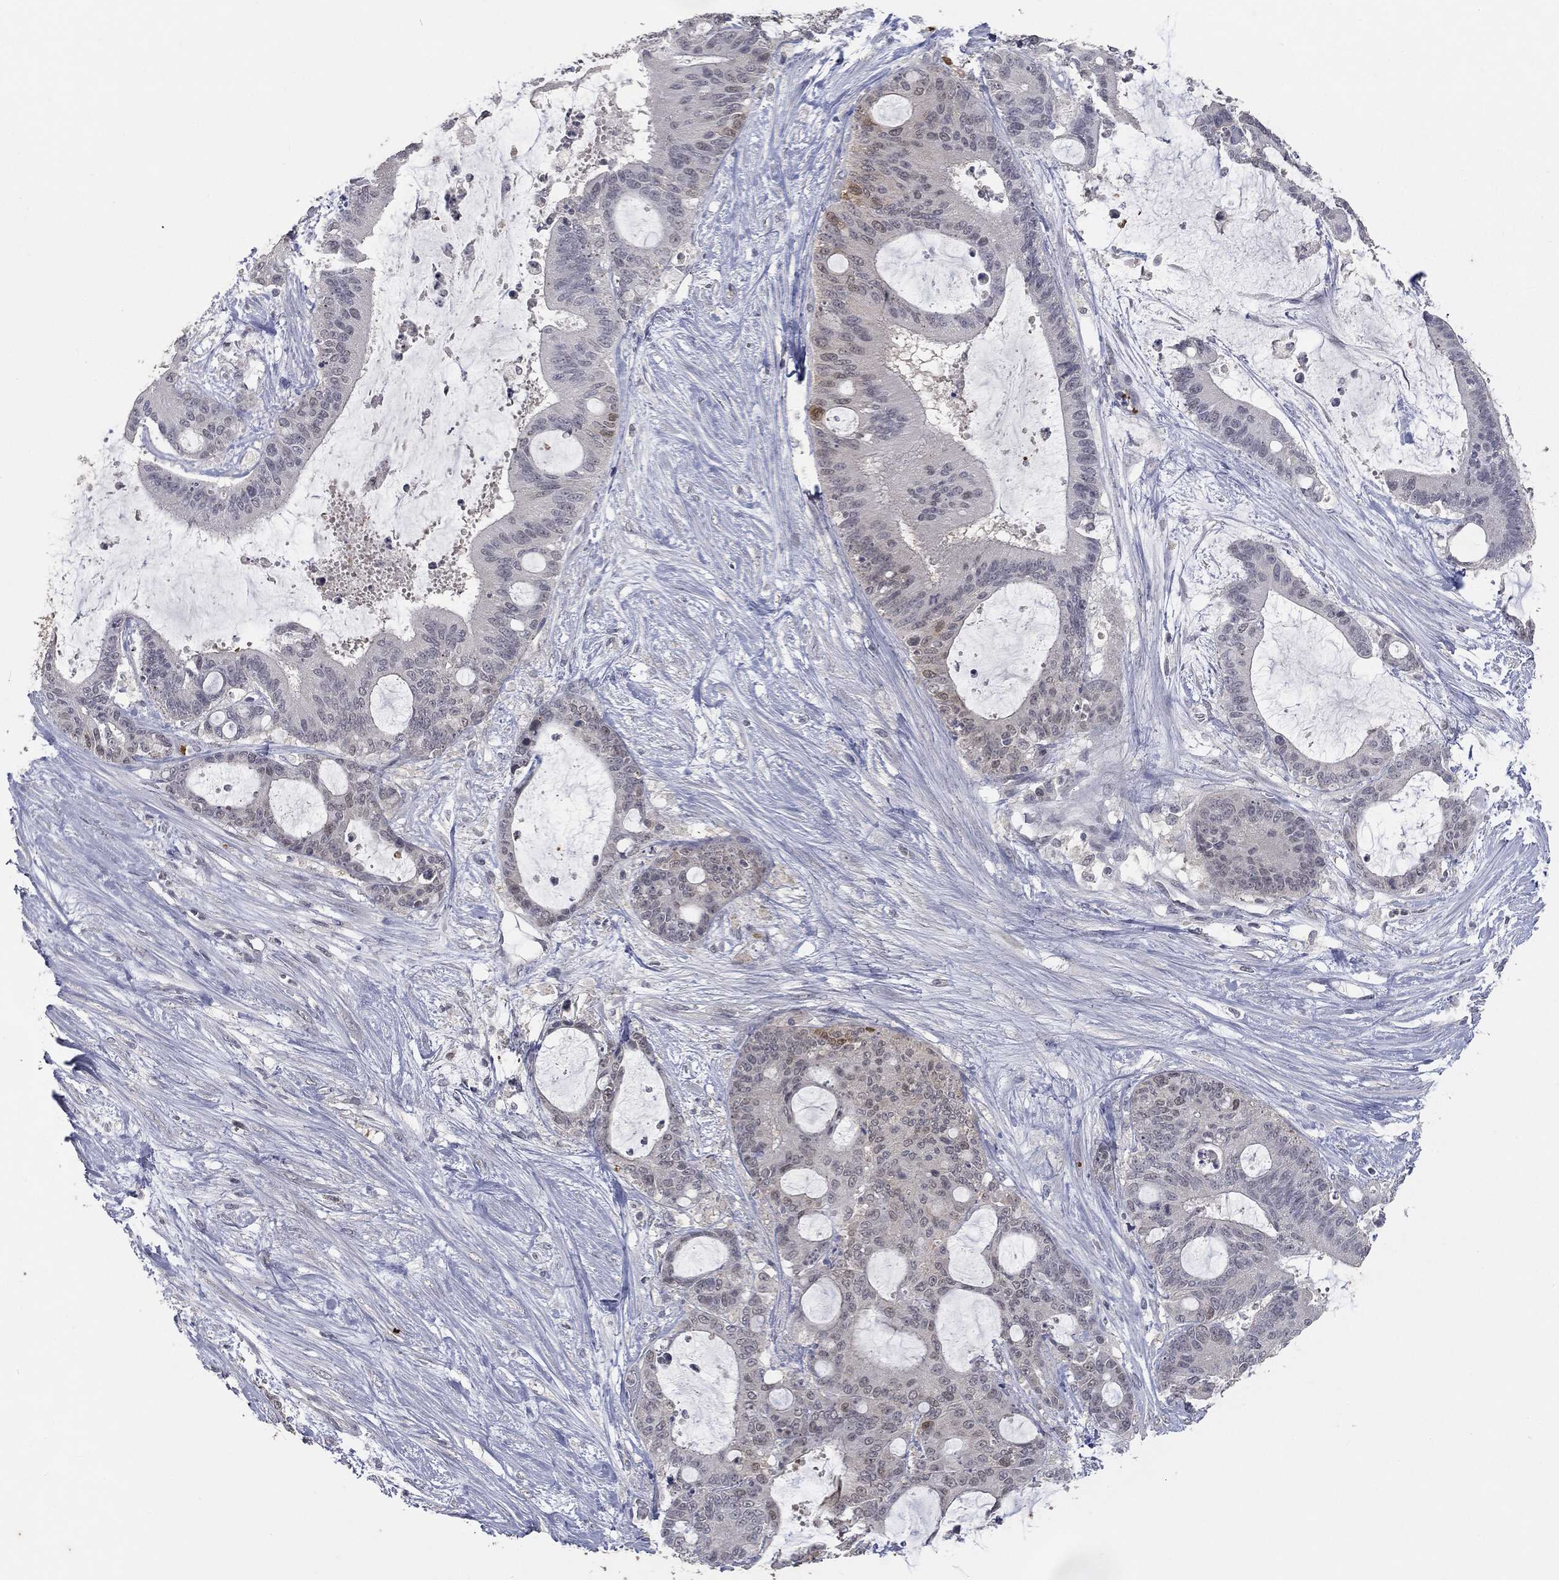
{"staining": {"intensity": "negative", "quantity": "none", "location": "none"}, "tissue": "liver cancer", "cell_type": "Tumor cells", "image_type": "cancer", "snomed": [{"axis": "morphology", "description": "Normal tissue, NOS"}, {"axis": "morphology", "description": "Cholangiocarcinoma"}, {"axis": "topography", "description": "Liver"}, {"axis": "topography", "description": "Peripheral nerve tissue"}], "caption": "The image exhibits no staining of tumor cells in liver cancer. (Stains: DAB IHC with hematoxylin counter stain, Microscopy: brightfield microscopy at high magnification).", "gene": "SLC2A2", "patient": {"sex": "female", "age": 73}}